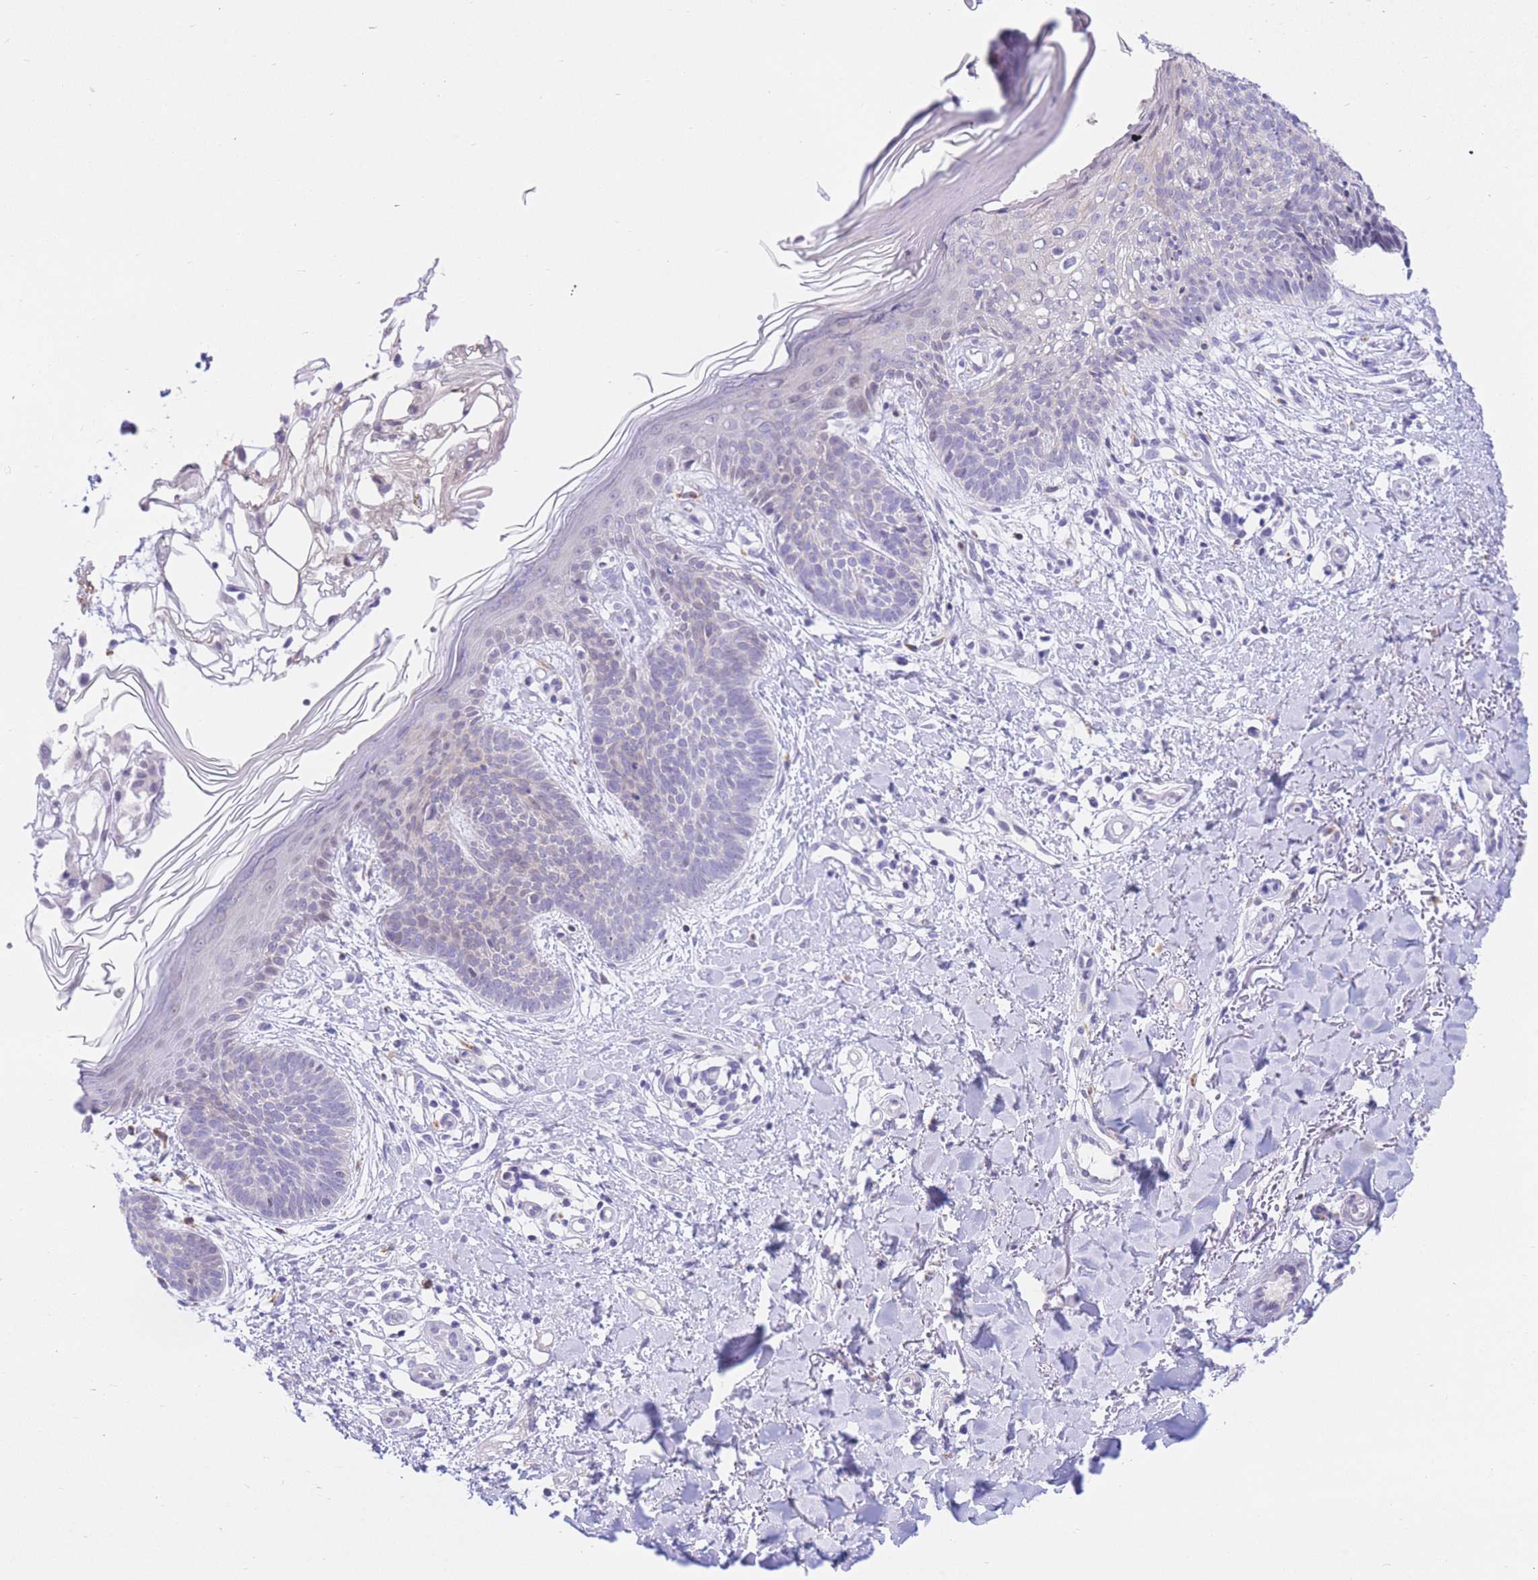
{"staining": {"intensity": "negative", "quantity": "none", "location": "none"}, "tissue": "skin cancer", "cell_type": "Tumor cells", "image_type": "cancer", "snomed": [{"axis": "morphology", "description": "Basal cell carcinoma"}, {"axis": "topography", "description": "Skin"}], "caption": "Immunohistochemical staining of skin basal cell carcinoma reveals no significant expression in tumor cells. (DAB immunohistochemistry, high magnification).", "gene": "RPL39L", "patient": {"sex": "male", "age": 78}}